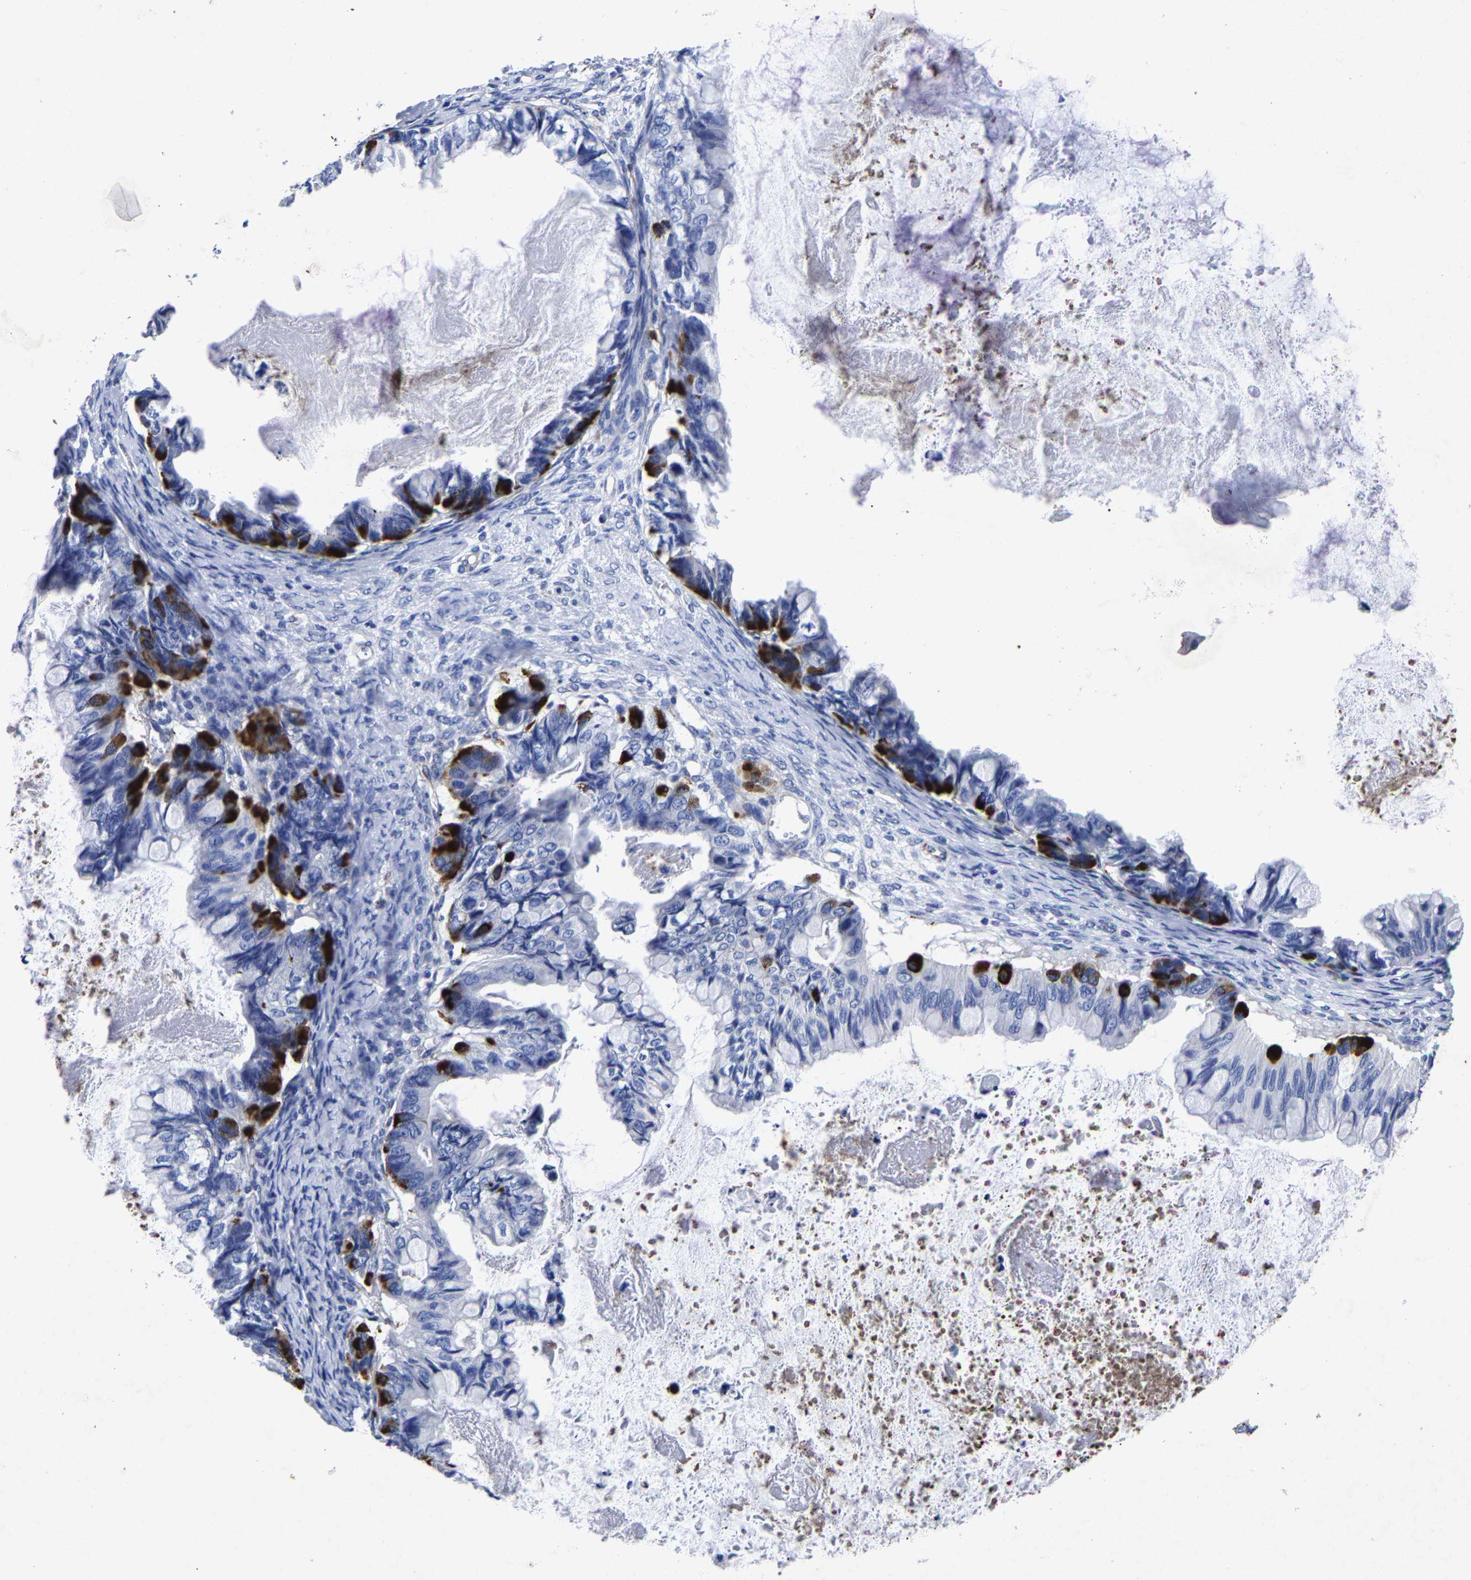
{"staining": {"intensity": "strong", "quantity": "<25%", "location": "cytoplasmic/membranous"}, "tissue": "ovarian cancer", "cell_type": "Tumor cells", "image_type": "cancer", "snomed": [{"axis": "morphology", "description": "Cystadenocarcinoma, mucinous, NOS"}, {"axis": "topography", "description": "Ovary"}], "caption": "Ovarian cancer was stained to show a protein in brown. There is medium levels of strong cytoplasmic/membranous expression in approximately <25% of tumor cells.", "gene": "AASS", "patient": {"sex": "female", "age": 80}}